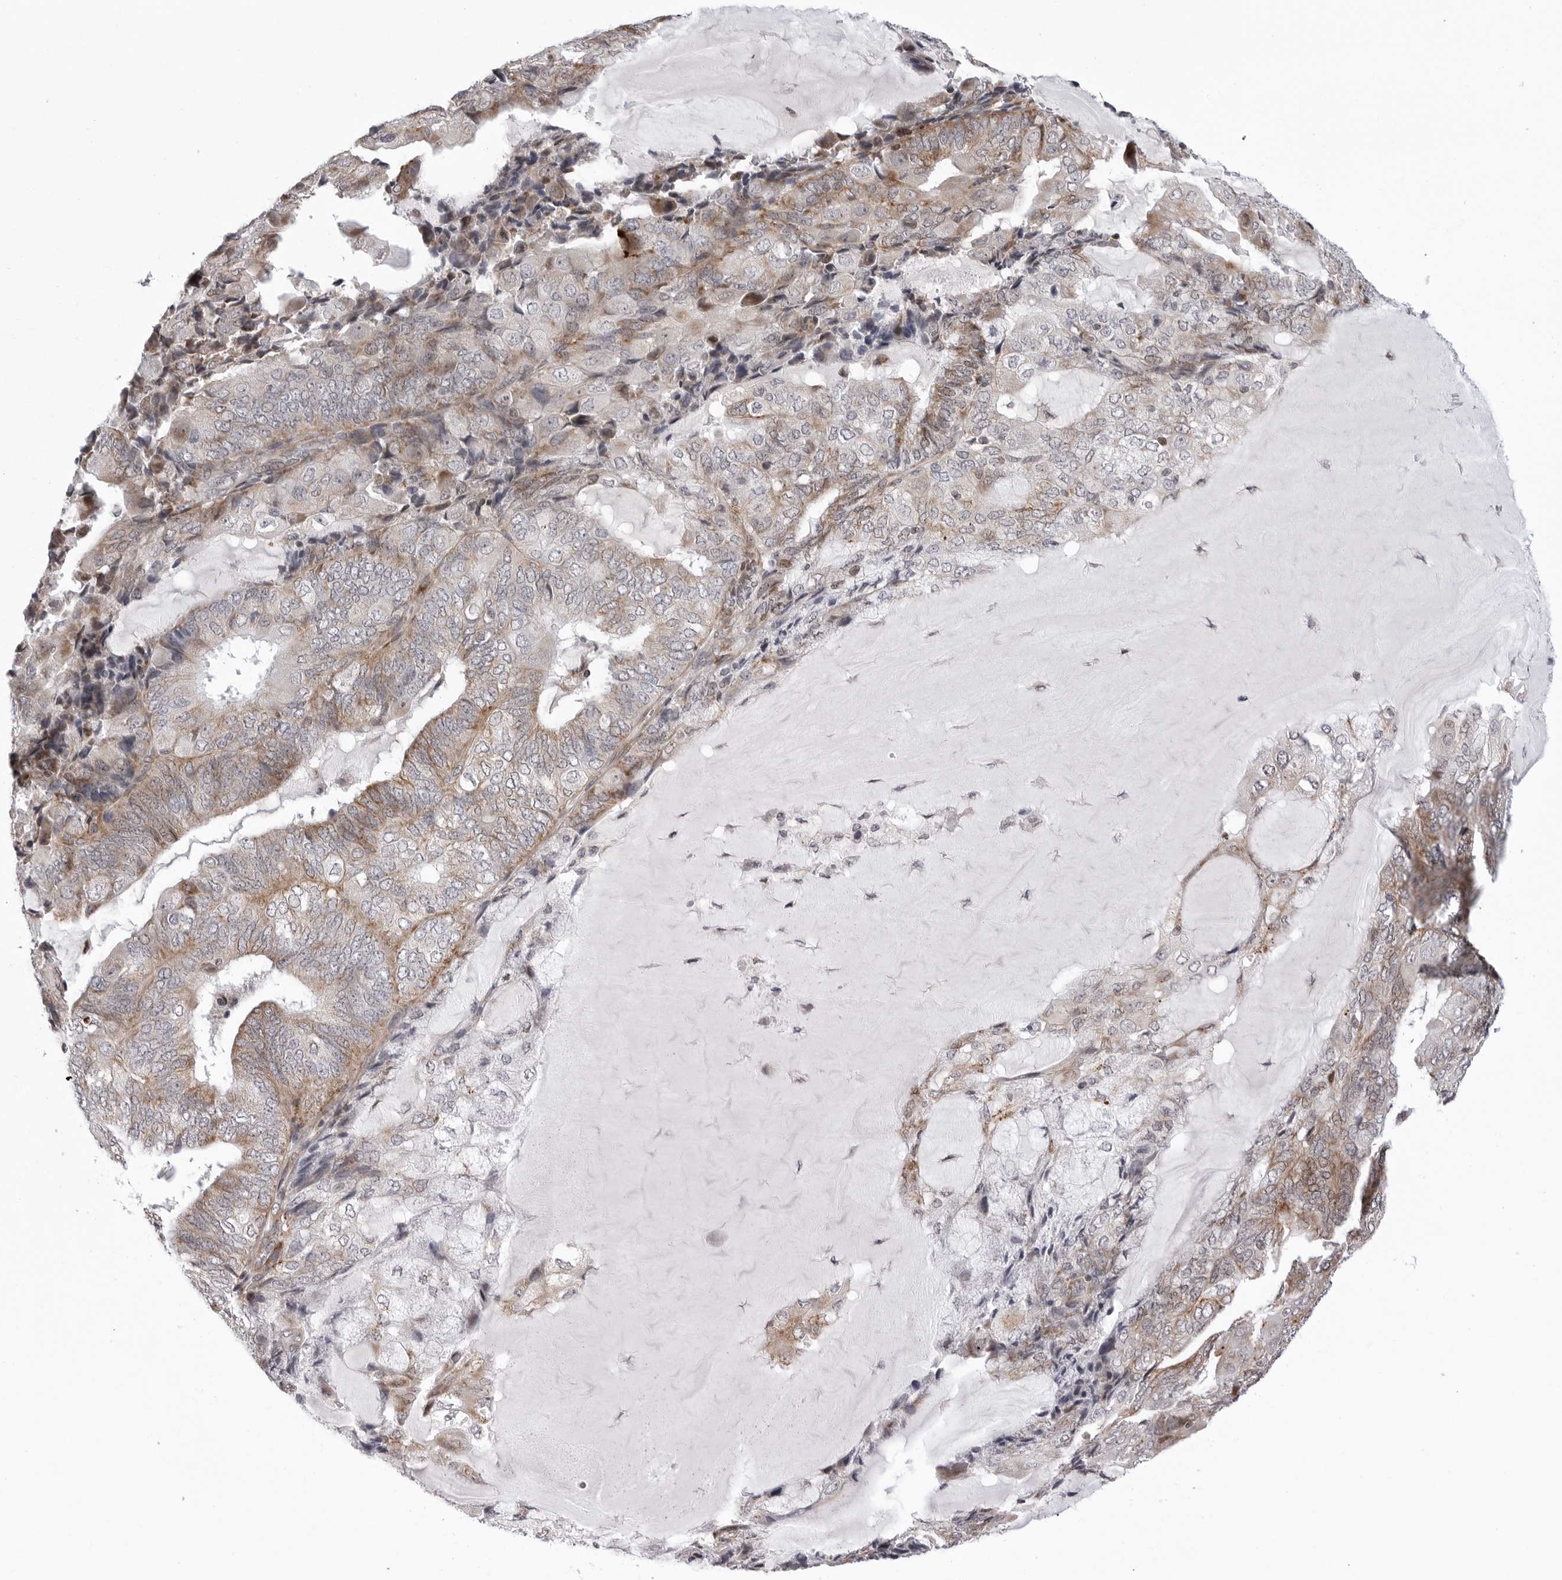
{"staining": {"intensity": "weak", "quantity": "25%-75%", "location": "cytoplasmic/membranous"}, "tissue": "endometrial cancer", "cell_type": "Tumor cells", "image_type": "cancer", "snomed": [{"axis": "morphology", "description": "Adenocarcinoma, NOS"}, {"axis": "topography", "description": "Endometrium"}], "caption": "Immunohistochemistry micrograph of human endometrial cancer stained for a protein (brown), which shows low levels of weak cytoplasmic/membranous positivity in about 25%-75% of tumor cells.", "gene": "CDK20", "patient": {"sex": "female", "age": 81}}